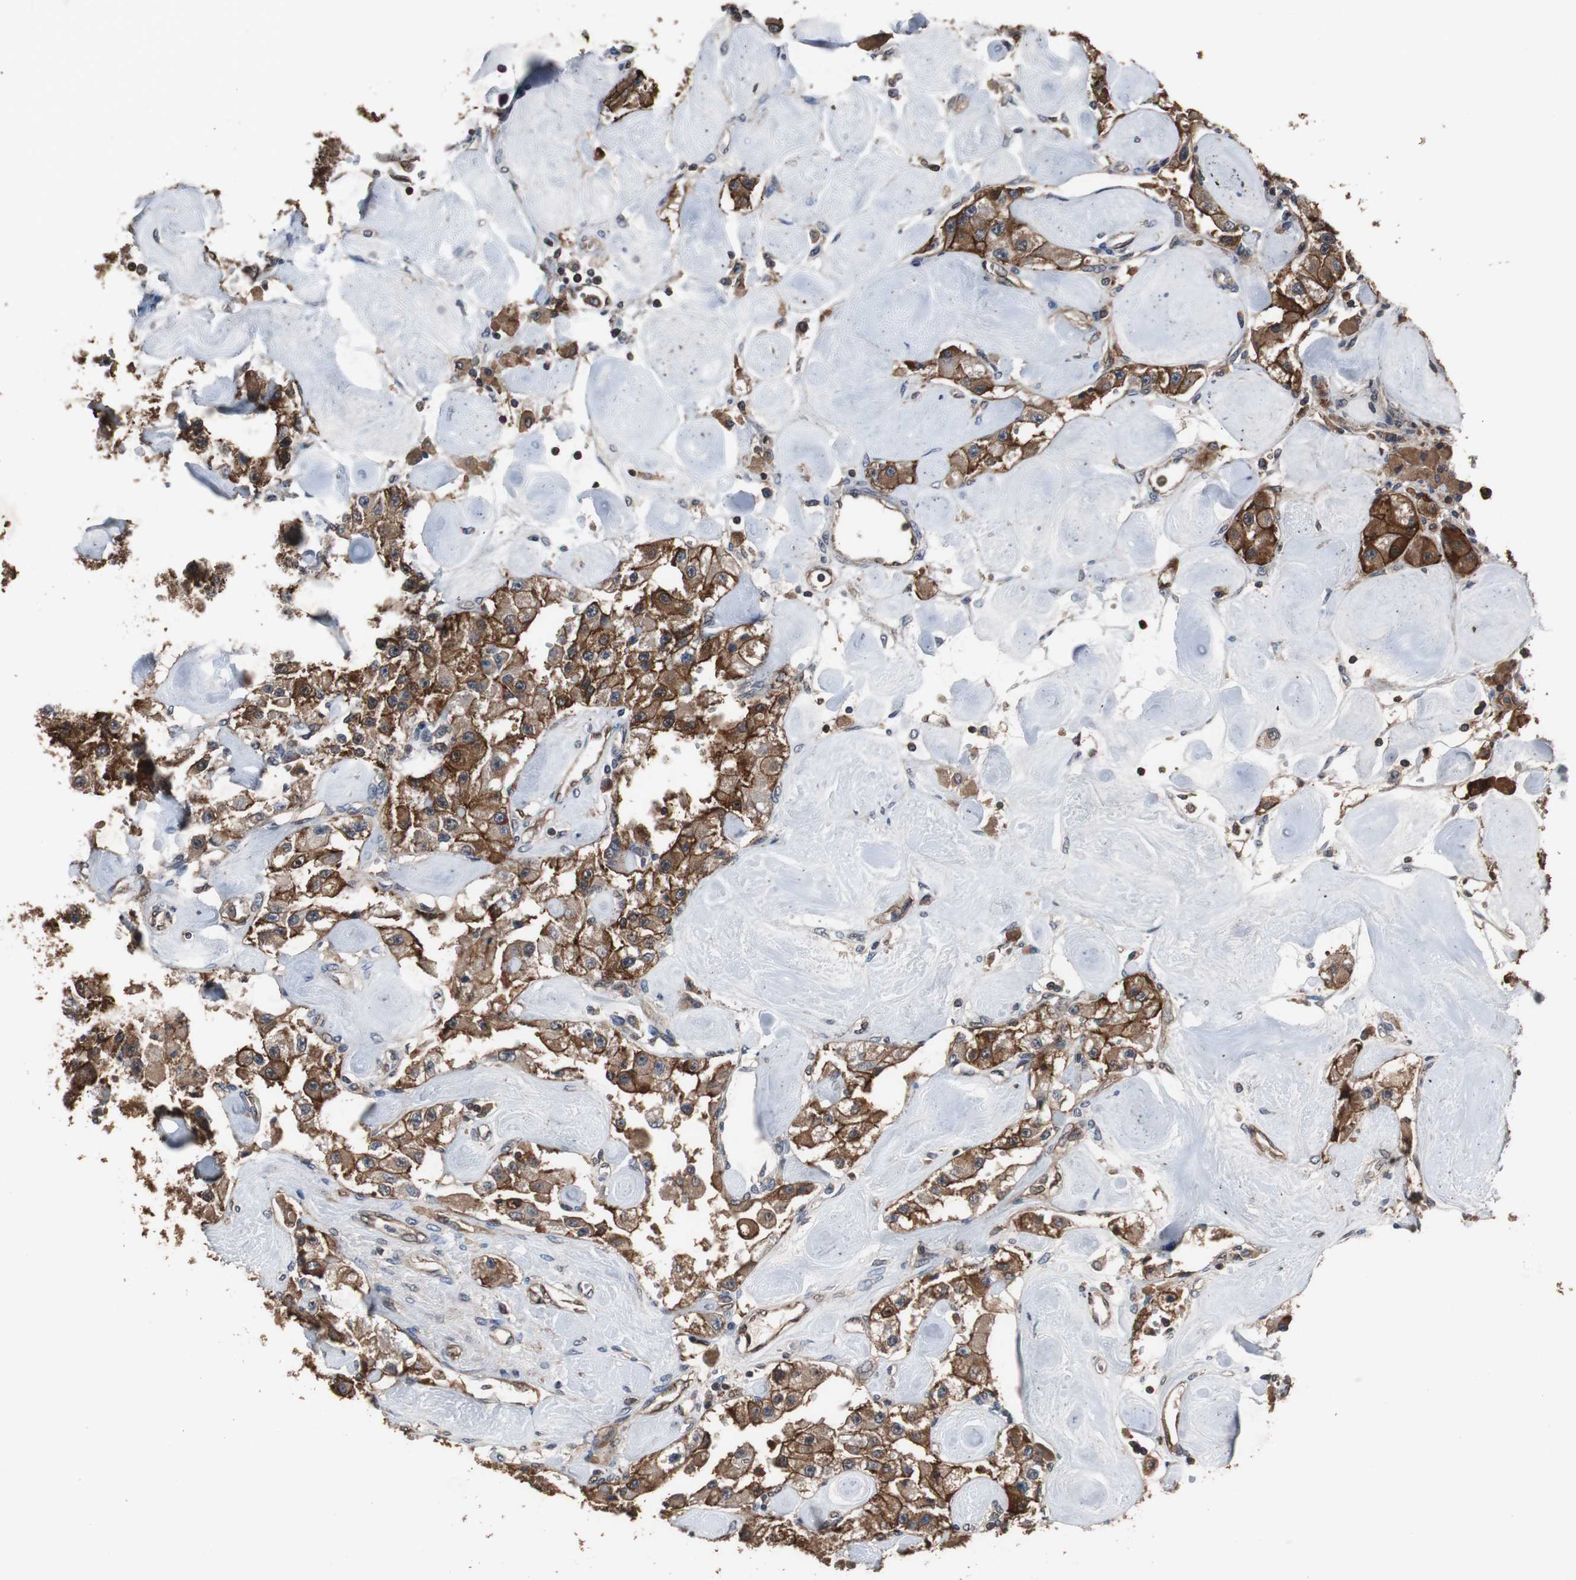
{"staining": {"intensity": "strong", "quantity": ">75%", "location": "cytoplasmic/membranous"}, "tissue": "carcinoid", "cell_type": "Tumor cells", "image_type": "cancer", "snomed": [{"axis": "morphology", "description": "Carcinoid, malignant, NOS"}, {"axis": "topography", "description": "Pancreas"}], "caption": "This photomicrograph exhibits IHC staining of carcinoid, with high strong cytoplasmic/membranous expression in approximately >75% of tumor cells.", "gene": "NDRG1", "patient": {"sex": "male", "age": 41}}